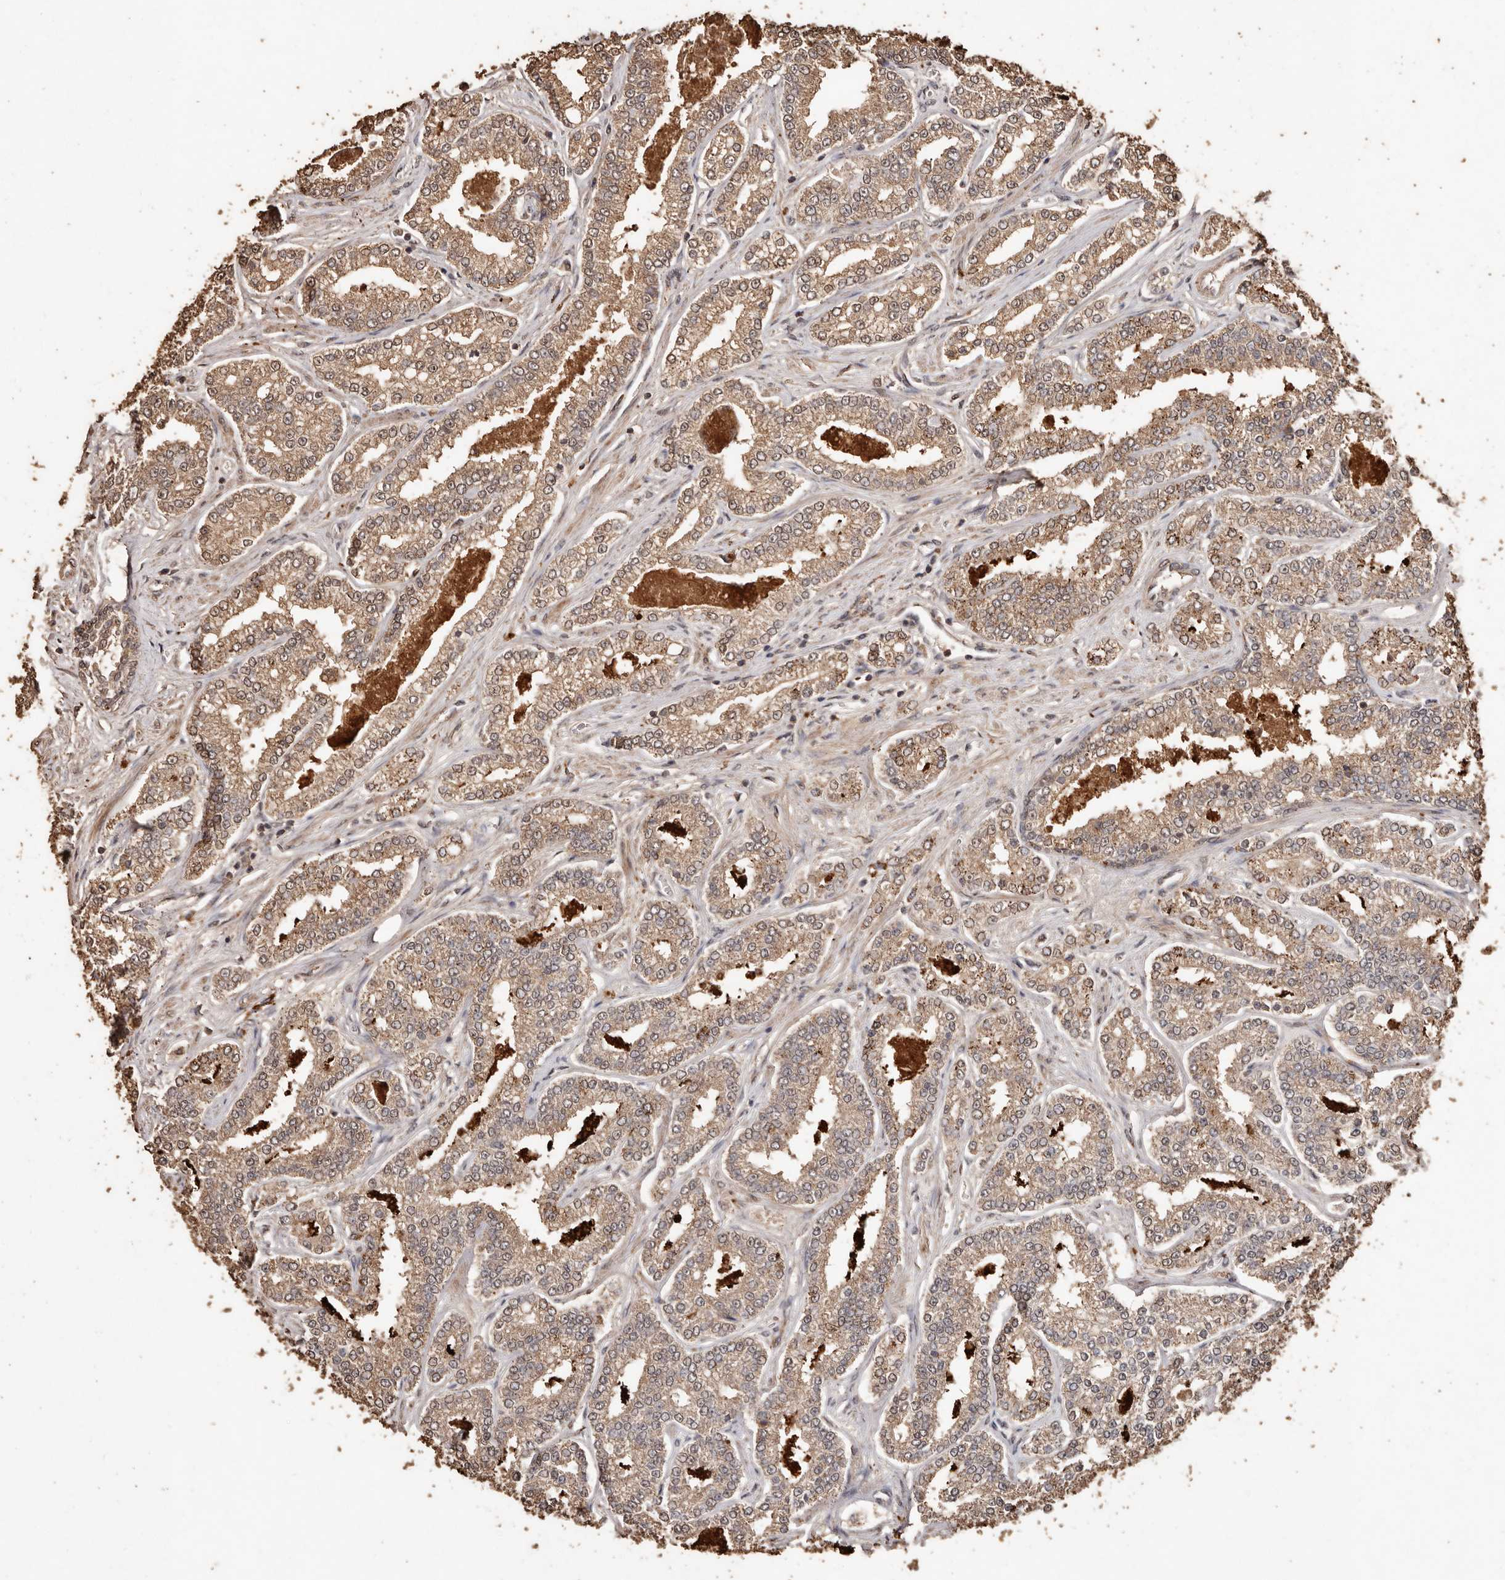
{"staining": {"intensity": "moderate", "quantity": ">75%", "location": "cytoplasmic/membranous,nuclear"}, "tissue": "prostate cancer", "cell_type": "Tumor cells", "image_type": "cancer", "snomed": [{"axis": "morphology", "description": "Normal tissue, NOS"}, {"axis": "morphology", "description": "Adenocarcinoma, High grade"}, {"axis": "topography", "description": "Prostate"}], "caption": "Prostate cancer (high-grade adenocarcinoma) stained with a protein marker exhibits moderate staining in tumor cells.", "gene": "PKDCC", "patient": {"sex": "male", "age": 83}}